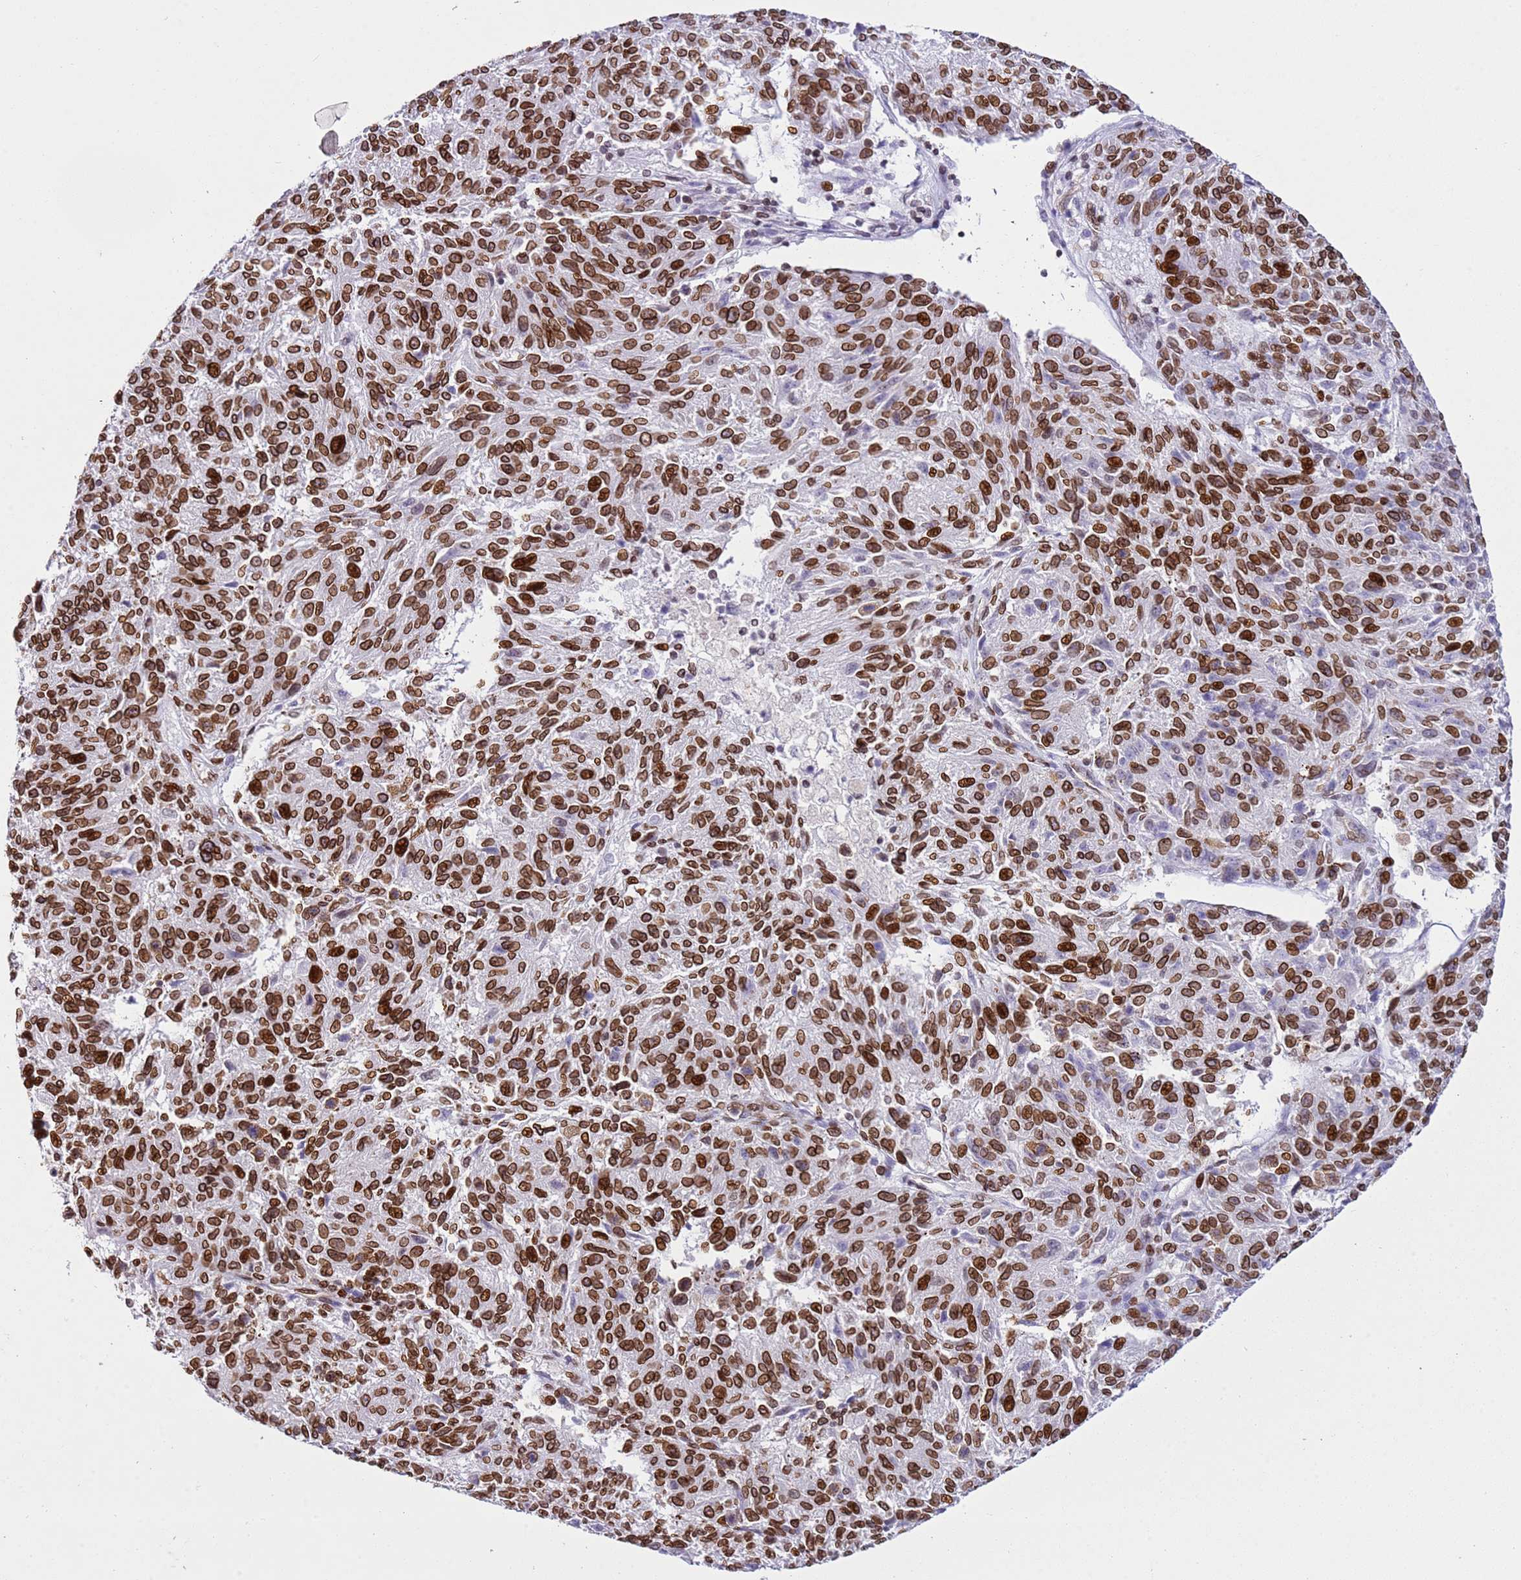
{"staining": {"intensity": "strong", "quantity": "25%-75%", "location": "cytoplasmic/membranous,nuclear"}, "tissue": "melanoma", "cell_type": "Tumor cells", "image_type": "cancer", "snomed": [{"axis": "morphology", "description": "Malignant melanoma, NOS"}, {"axis": "topography", "description": "Skin"}], "caption": "Human melanoma stained with a protein marker exhibits strong staining in tumor cells.", "gene": "POU6F1", "patient": {"sex": "male", "age": 53}}